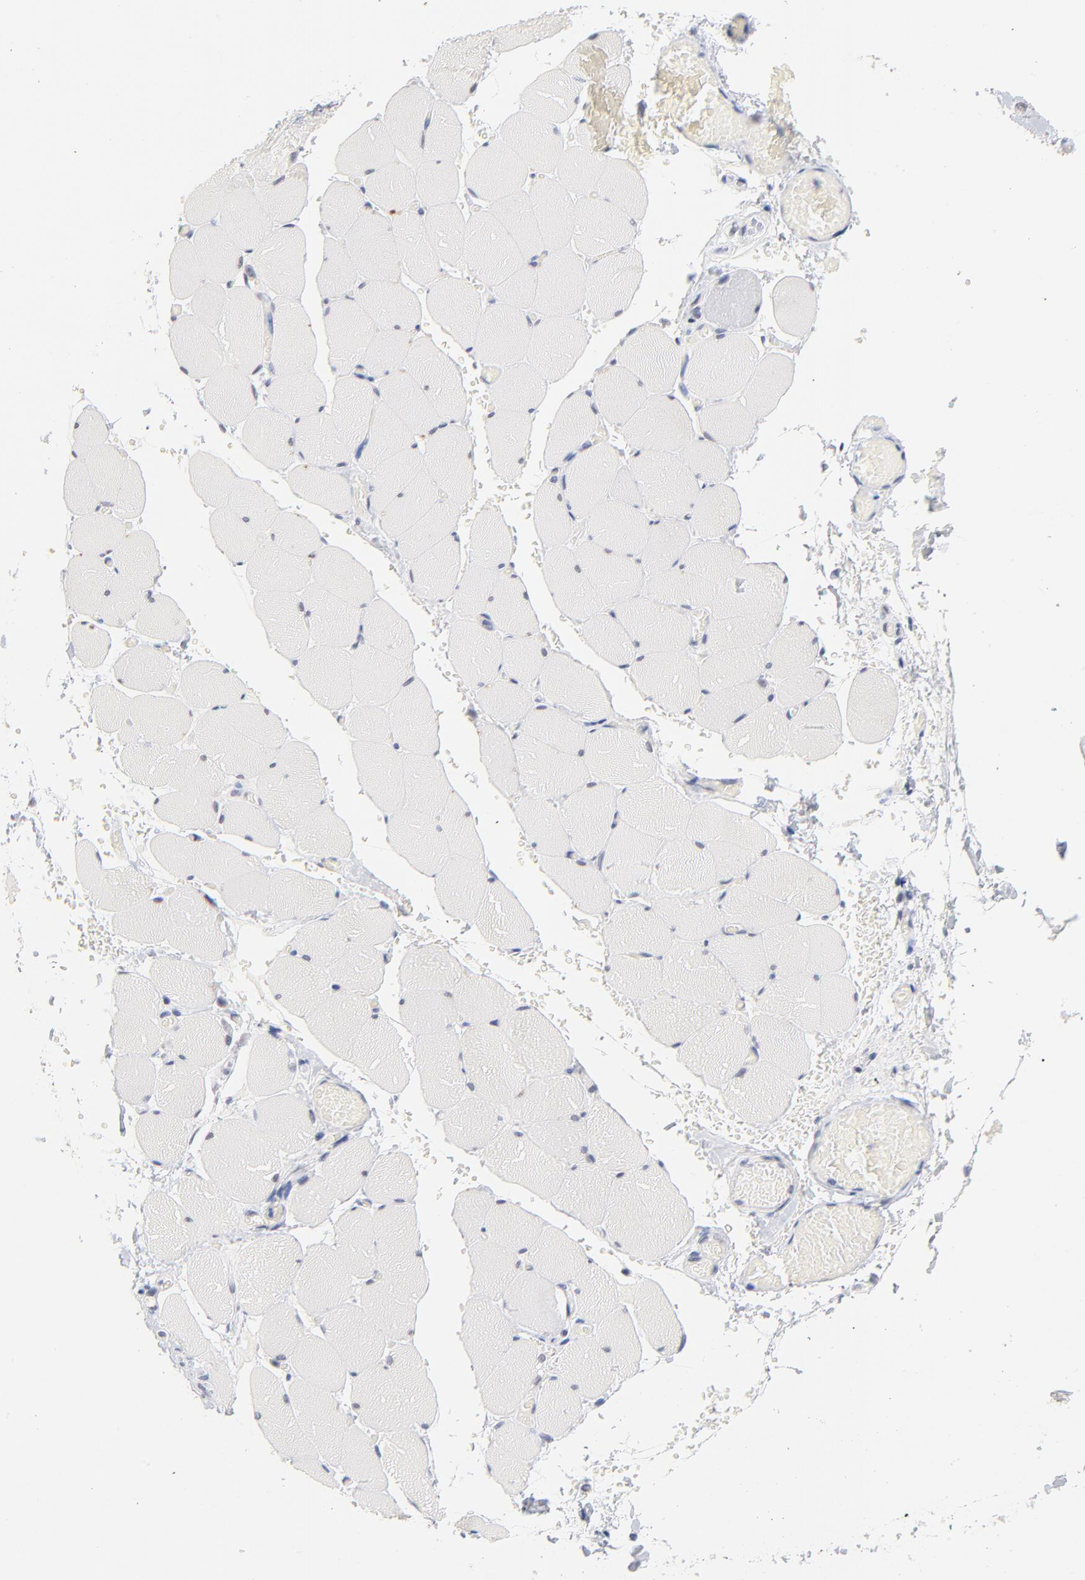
{"staining": {"intensity": "negative", "quantity": "none", "location": "none"}, "tissue": "skeletal muscle", "cell_type": "Myocytes", "image_type": "normal", "snomed": [{"axis": "morphology", "description": "Normal tissue, NOS"}, {"axis": "topography", "description": "Skeletal muscle"}, {"axis": "topography", "description": "Soft tissue"}], "caption": "The immunohistochemistry (IHC) histopathology image has no significant expression in myocytes of skeletal muscle.", "gene": "ORC2", "patient": {"sex": "female", "age": 58}}